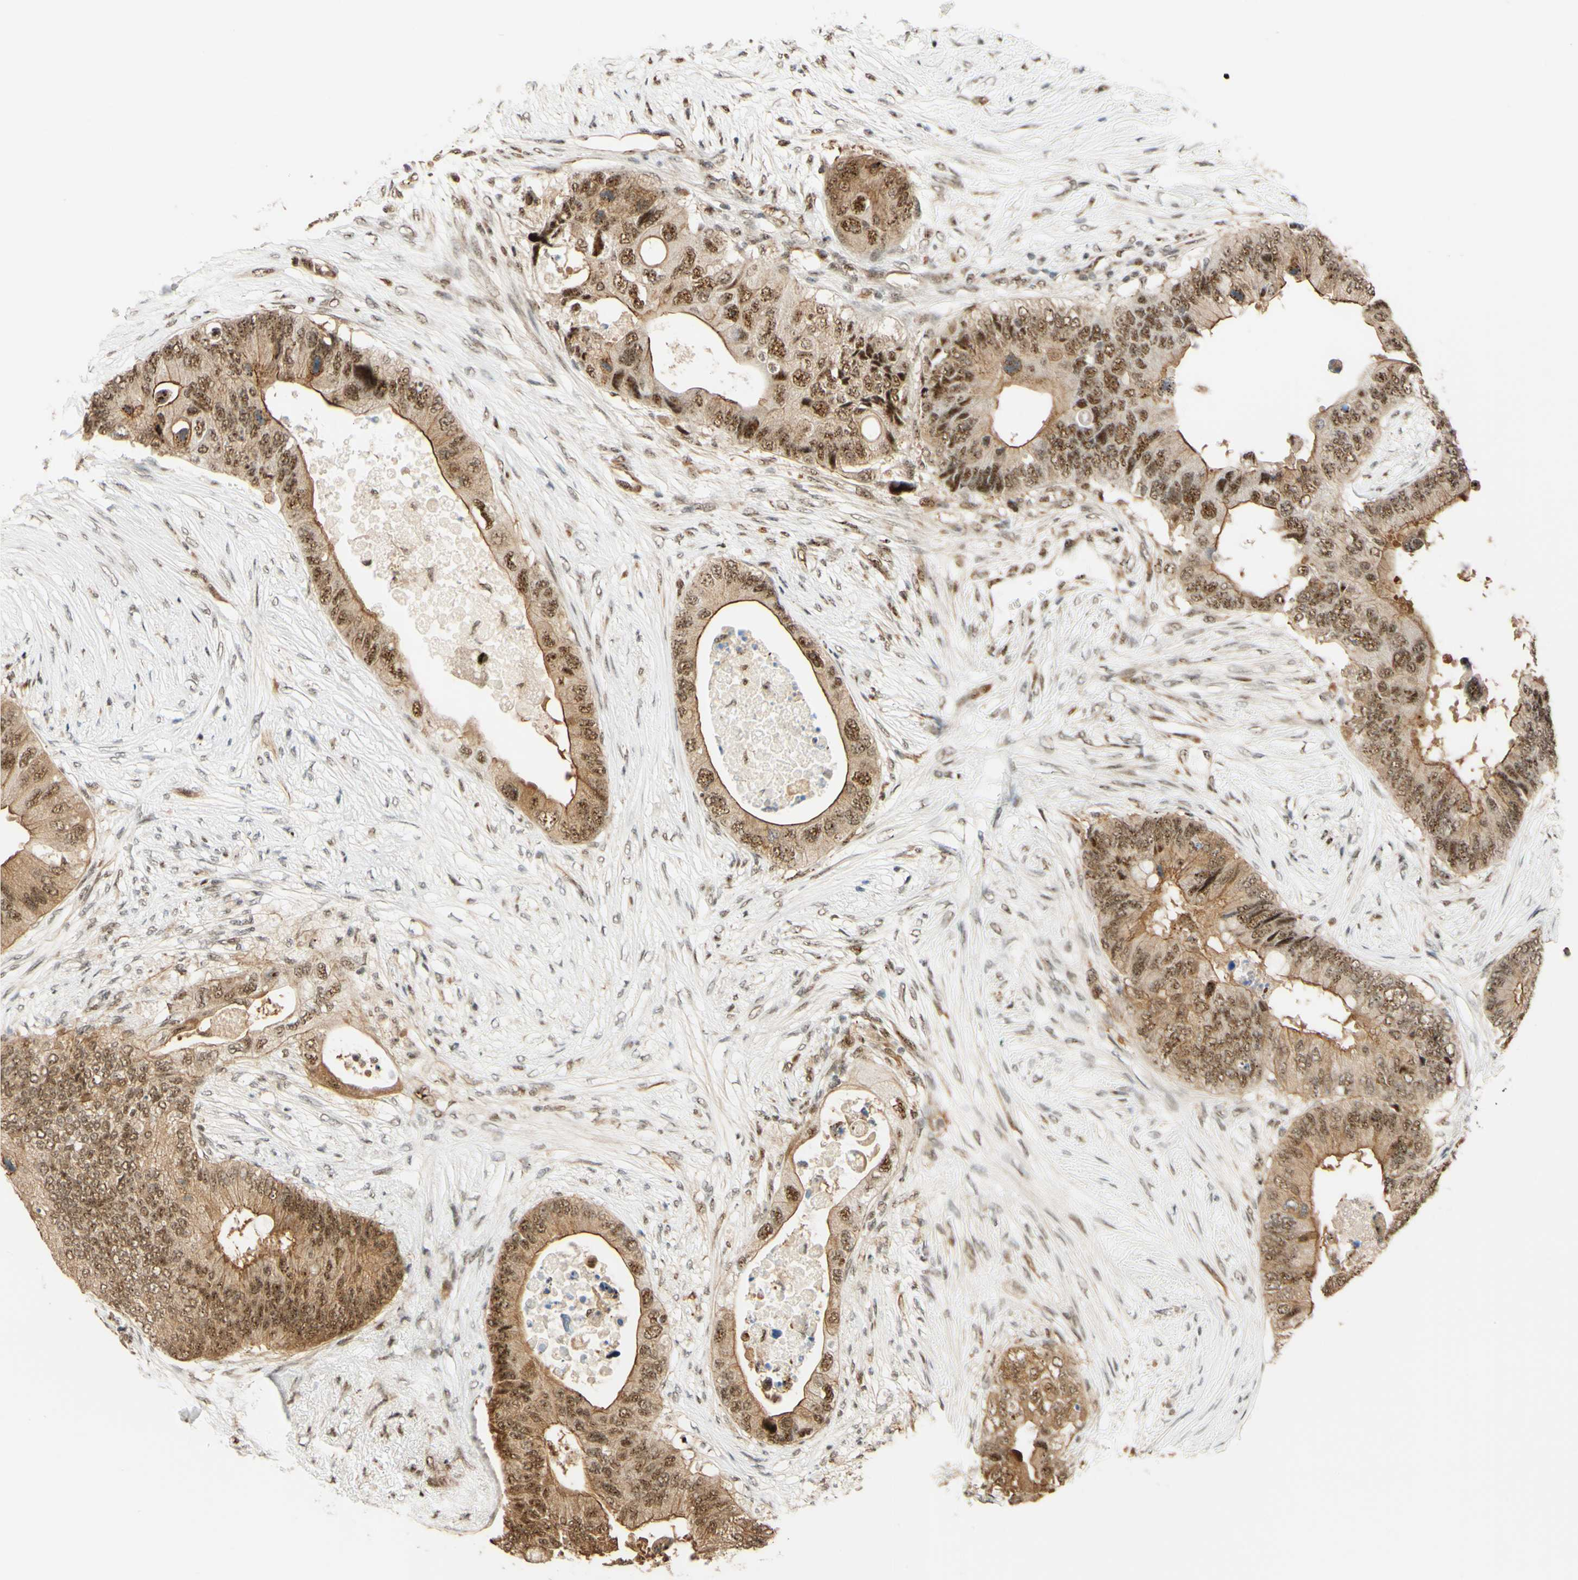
{"staining": {"intensity": "moderate", "quantity": ">75%", "location": "cytoplasmic/membranous,nuclear"}, "tissue": "colorectal cancer", "cell_type": "Tumor cells", "image_type": "cancer", "snomed": [{"axis": "morphology", "description": "Adenocarcinoma, NOS"}, {"axis": "topography", "description": "Colon"}], "caption": "Moderate cytoplasmic/membranous and nuclear positivity for a protein is identified in about >75% of tumor cells of adenocarcinoma (colorectal) using immunohistochemistry (IHC).", "gene": "SAP18", "patient": {"sex": "male", "age": 71}}